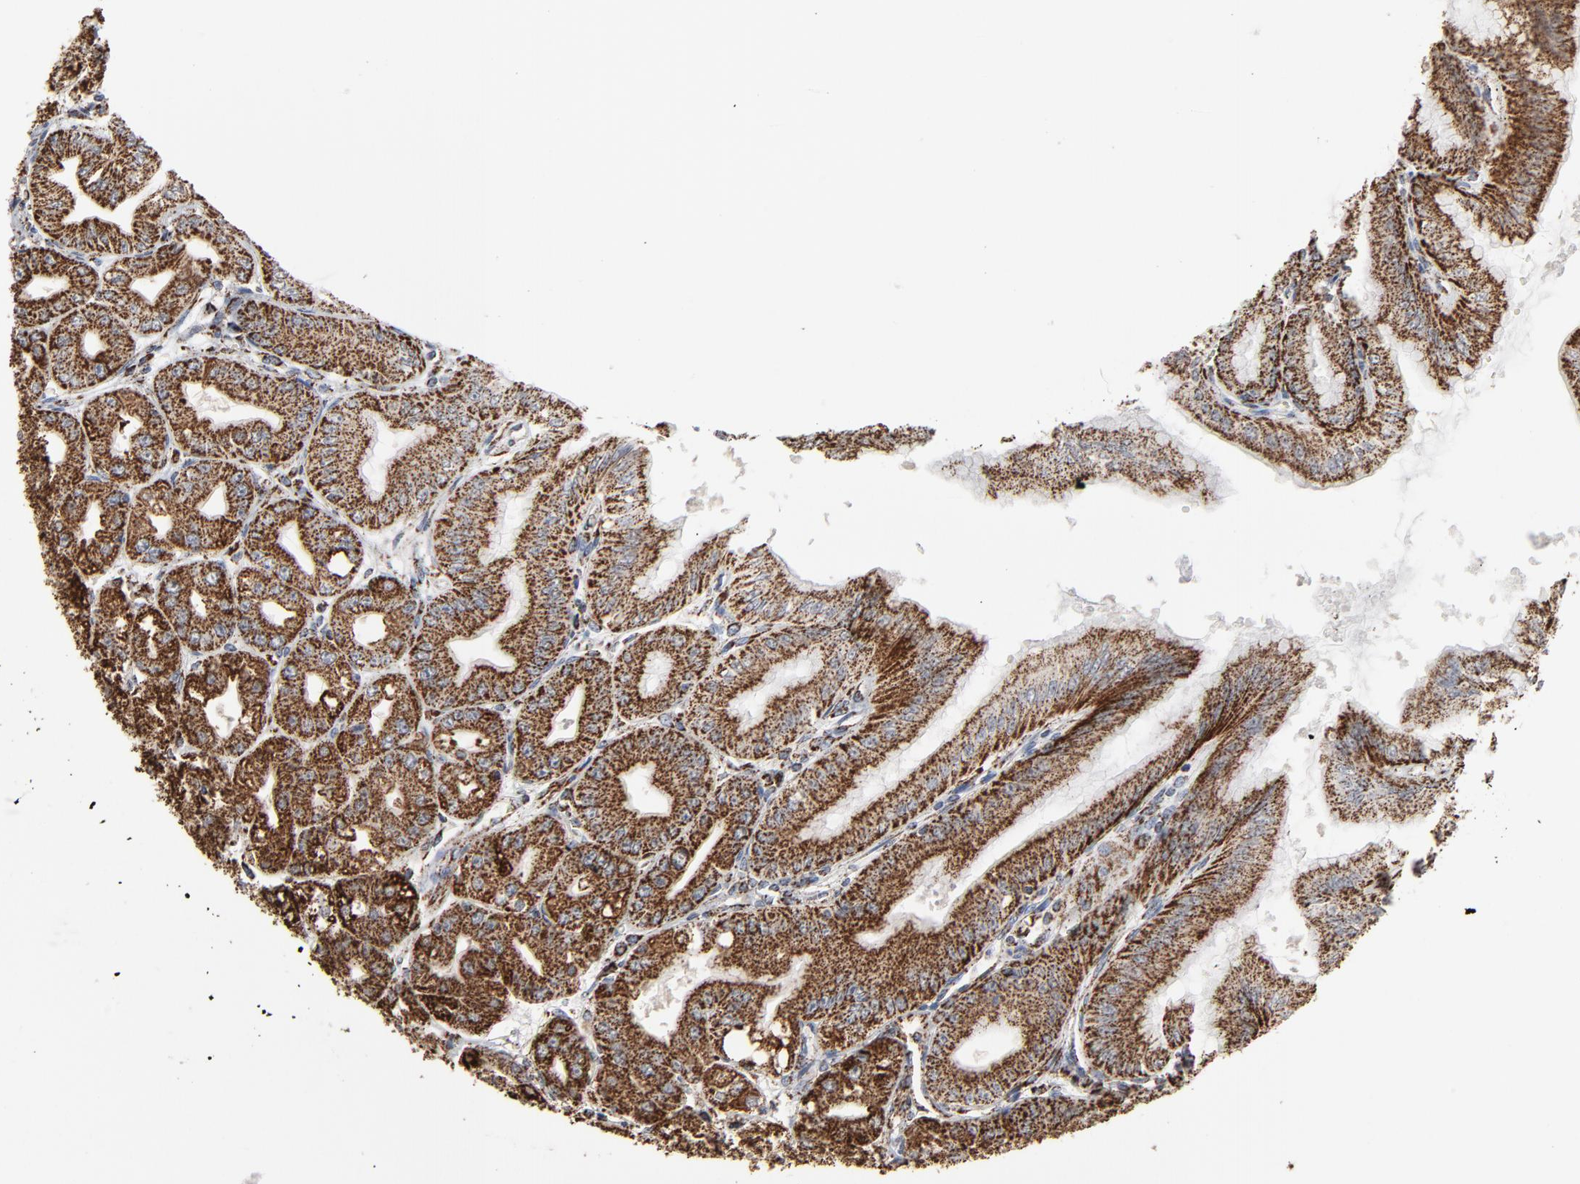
{"staining": {"intensity": "strong", "quantity": ">75%", "location": "cytoplasmic/membranous"}, "tissue": "stomach", "cell_type": "Glandular cells", "image_type": "normal", "snomed": [{"axis": "morphology", "description": "Normal tissue, NOS"}, {"axis": "topography", "description": "Stomach, lower"}], "caption": "Approximately >75% of glandular cells in normal stomach demonstrate strong cytoplasmic/membranous protein expression as visualized by brown immunohistochemical staining.", "gene": "UQCRC1", "patient": {"sex": "male", "age": 71}}